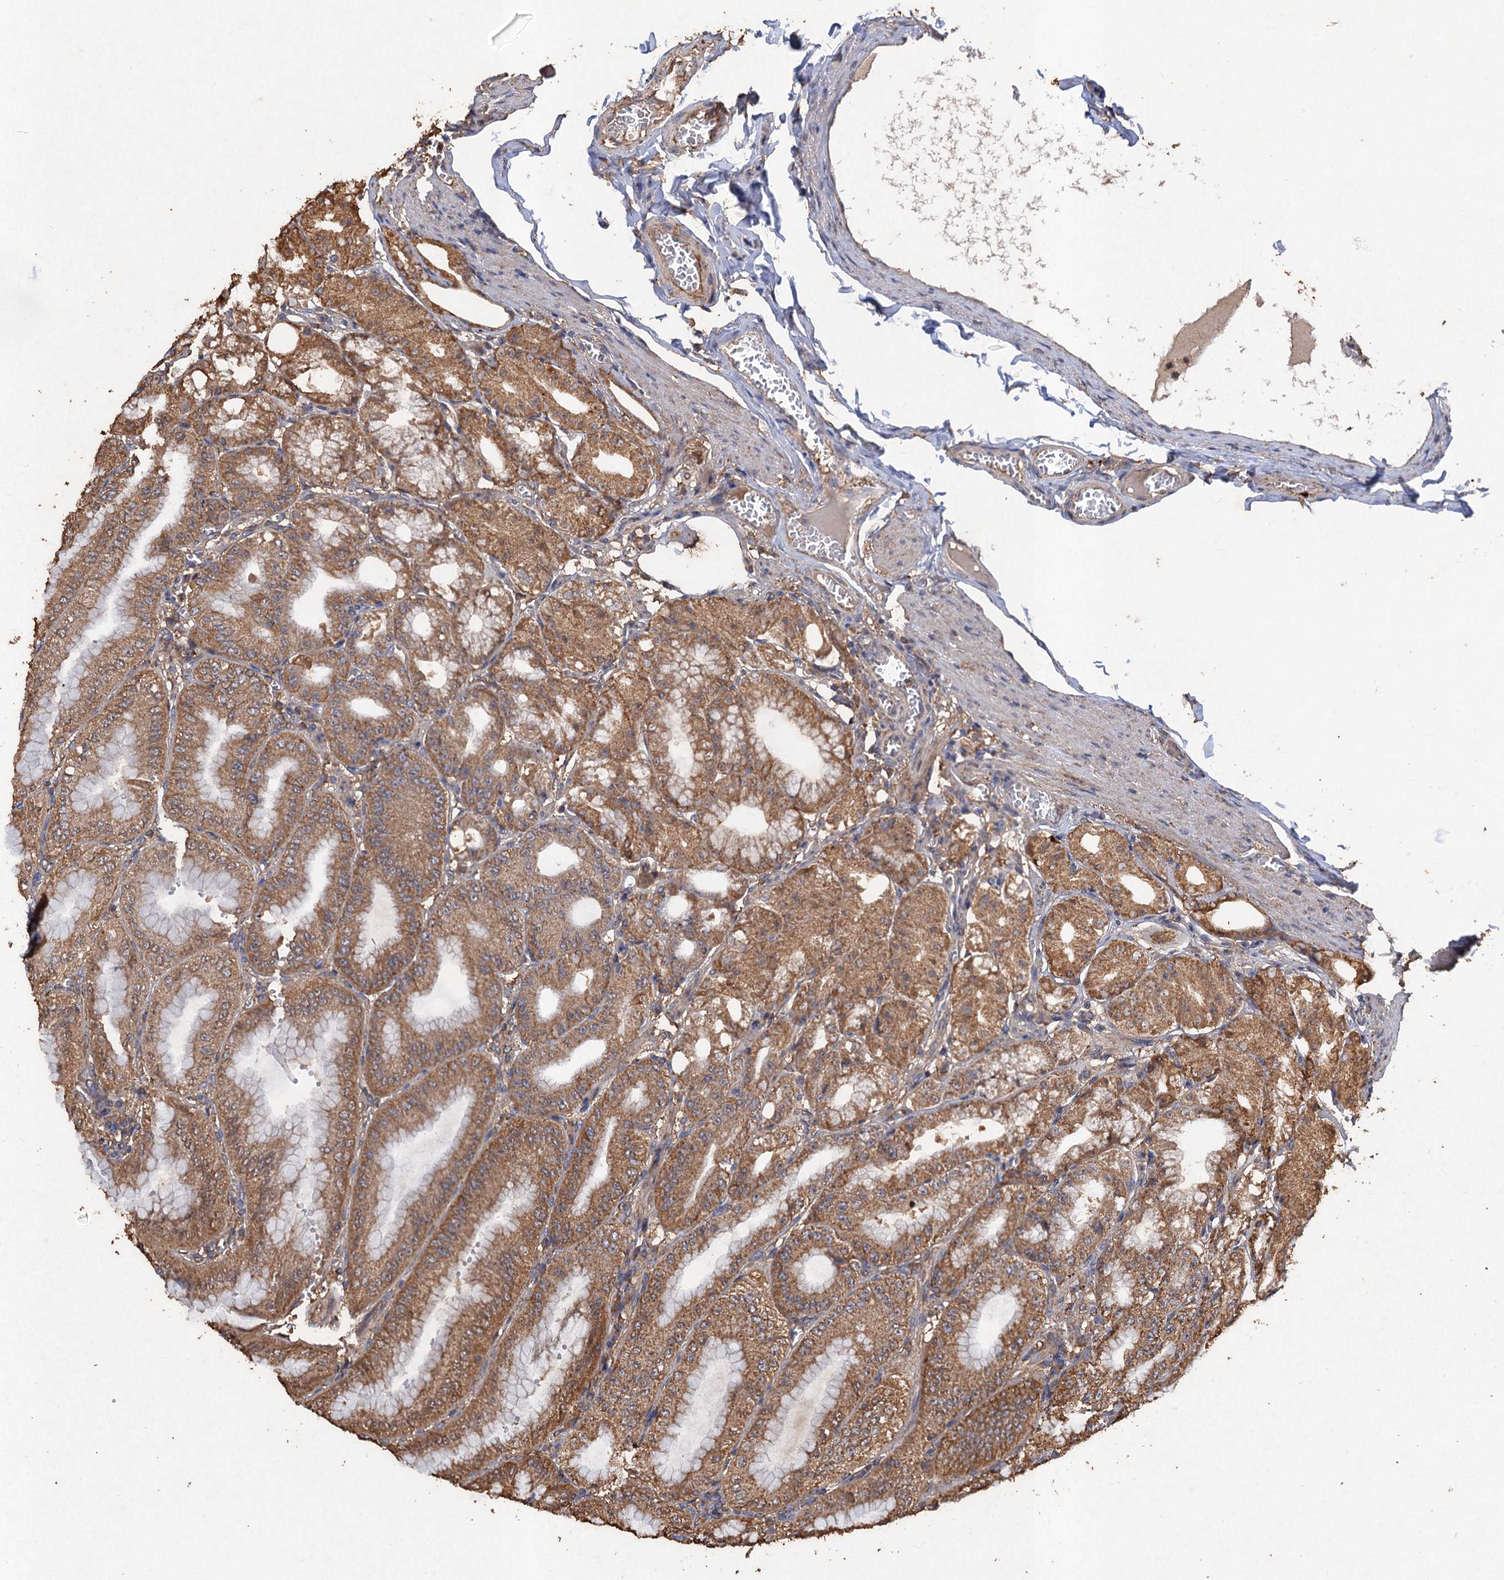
{"staining": {"intensity": "moderate", "quantity": ">75%", "location": "cytoplasmic/membranous"}, "tissue": "stomach", "cell_type": "Glandular cells", "image_type": "normal", "snomed": [{"axis": "morphology", "description": "Normal tissue, NOS"}, {"axis": "topography", "description": "Stomach, lower"}], "caption": "This micrograph exhibits immunohistochemistry (IHC) staining of normal stomach, with medium moderate cytoplasmic/membranous positivity in about >75% of glandular cells.", "gene": "SCUBE3", "patient": {"sex": "male", "age": 71}}